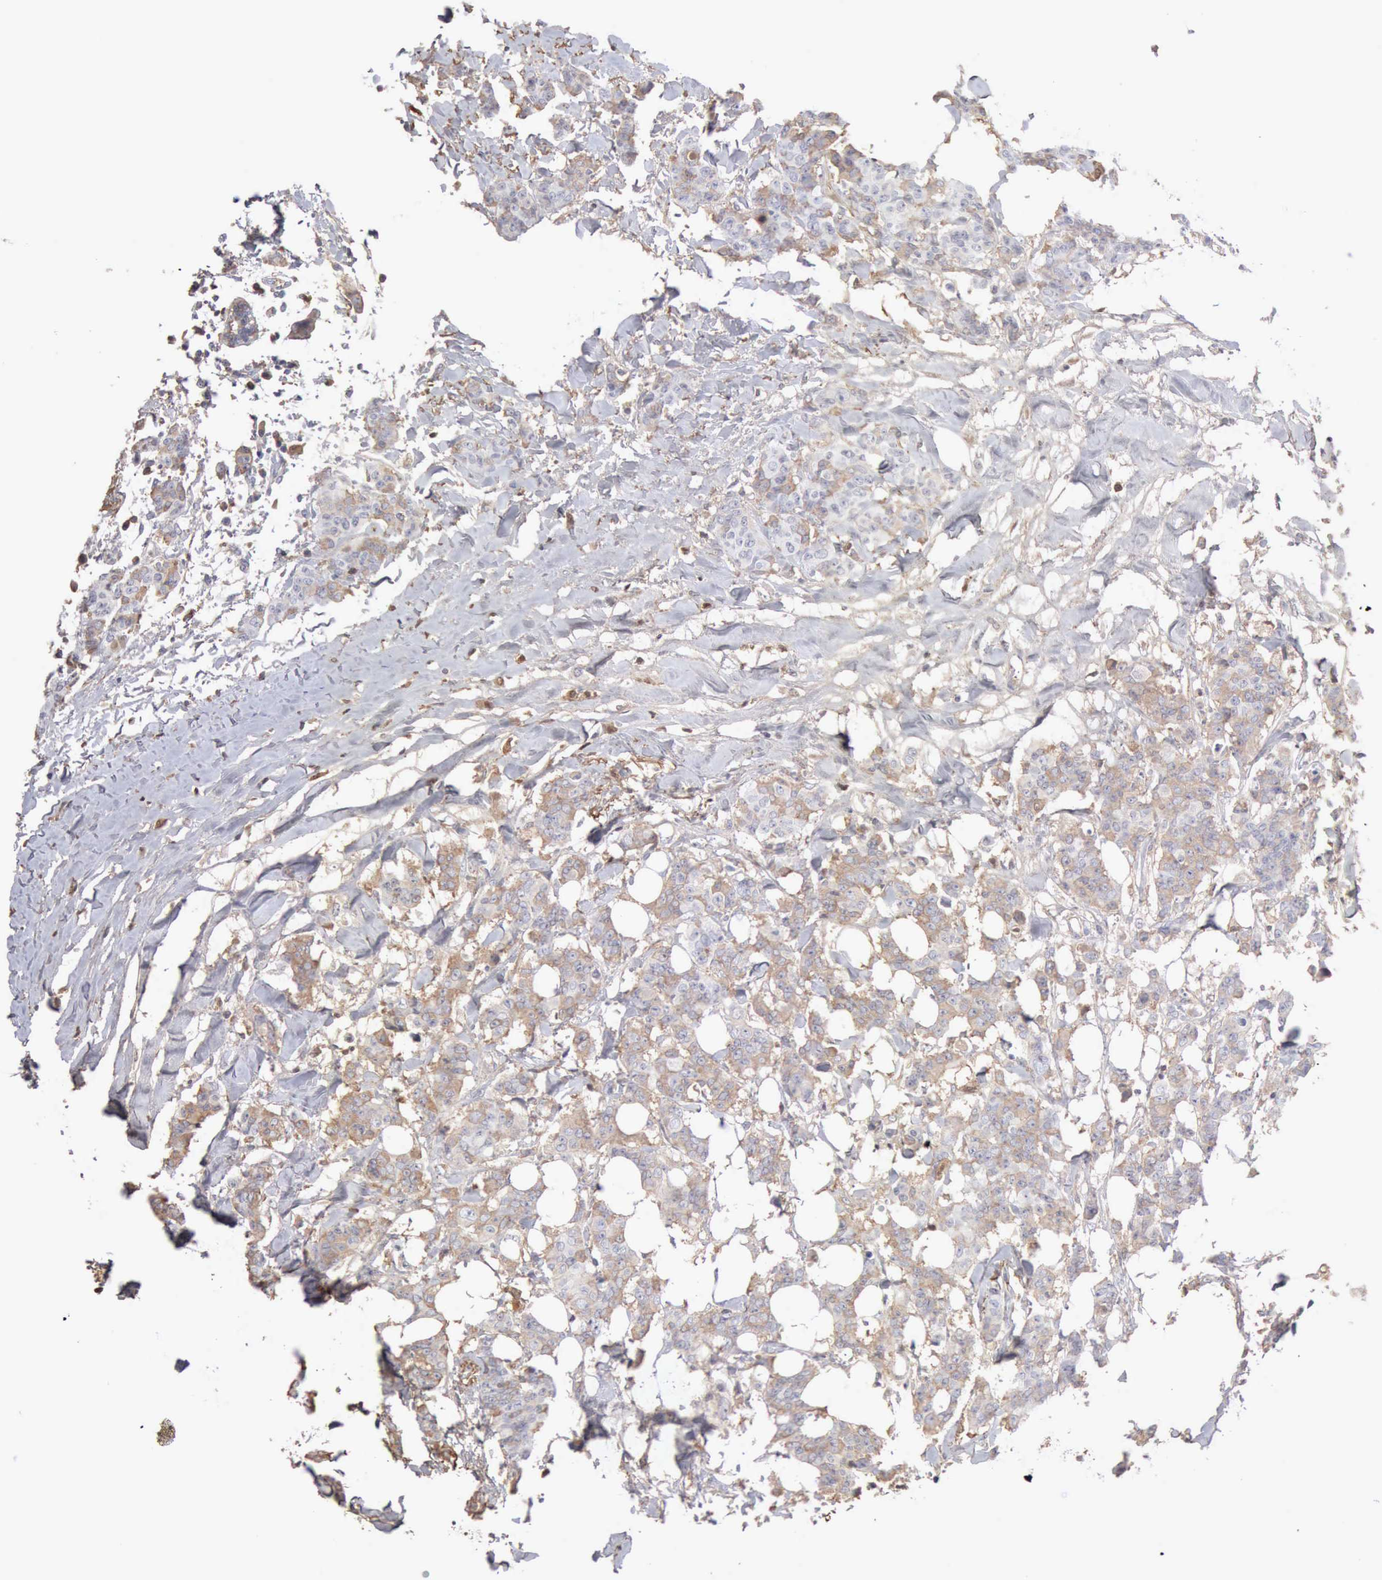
{"staining": {"intensity": "weak", "quantity": "<25%", "location": "cytoplasmic/membranous"}, "tissue": "breast cancer", "cell_type": "Tumor cells", "image_type": "cancer", "snomed": [{"axis": "morphology", "description": "Duct carcinoma"}, {"axis": "topography", "description": "Breast"}], "caption": "This image is of breast cancer stained with immunohistochemistry to label a protein in brown with the nuclei are counter-stained blue. There is no staining in tumor cells.", "gene": "SERPINA1", "patient": {"sex": "female", "age": 40}}